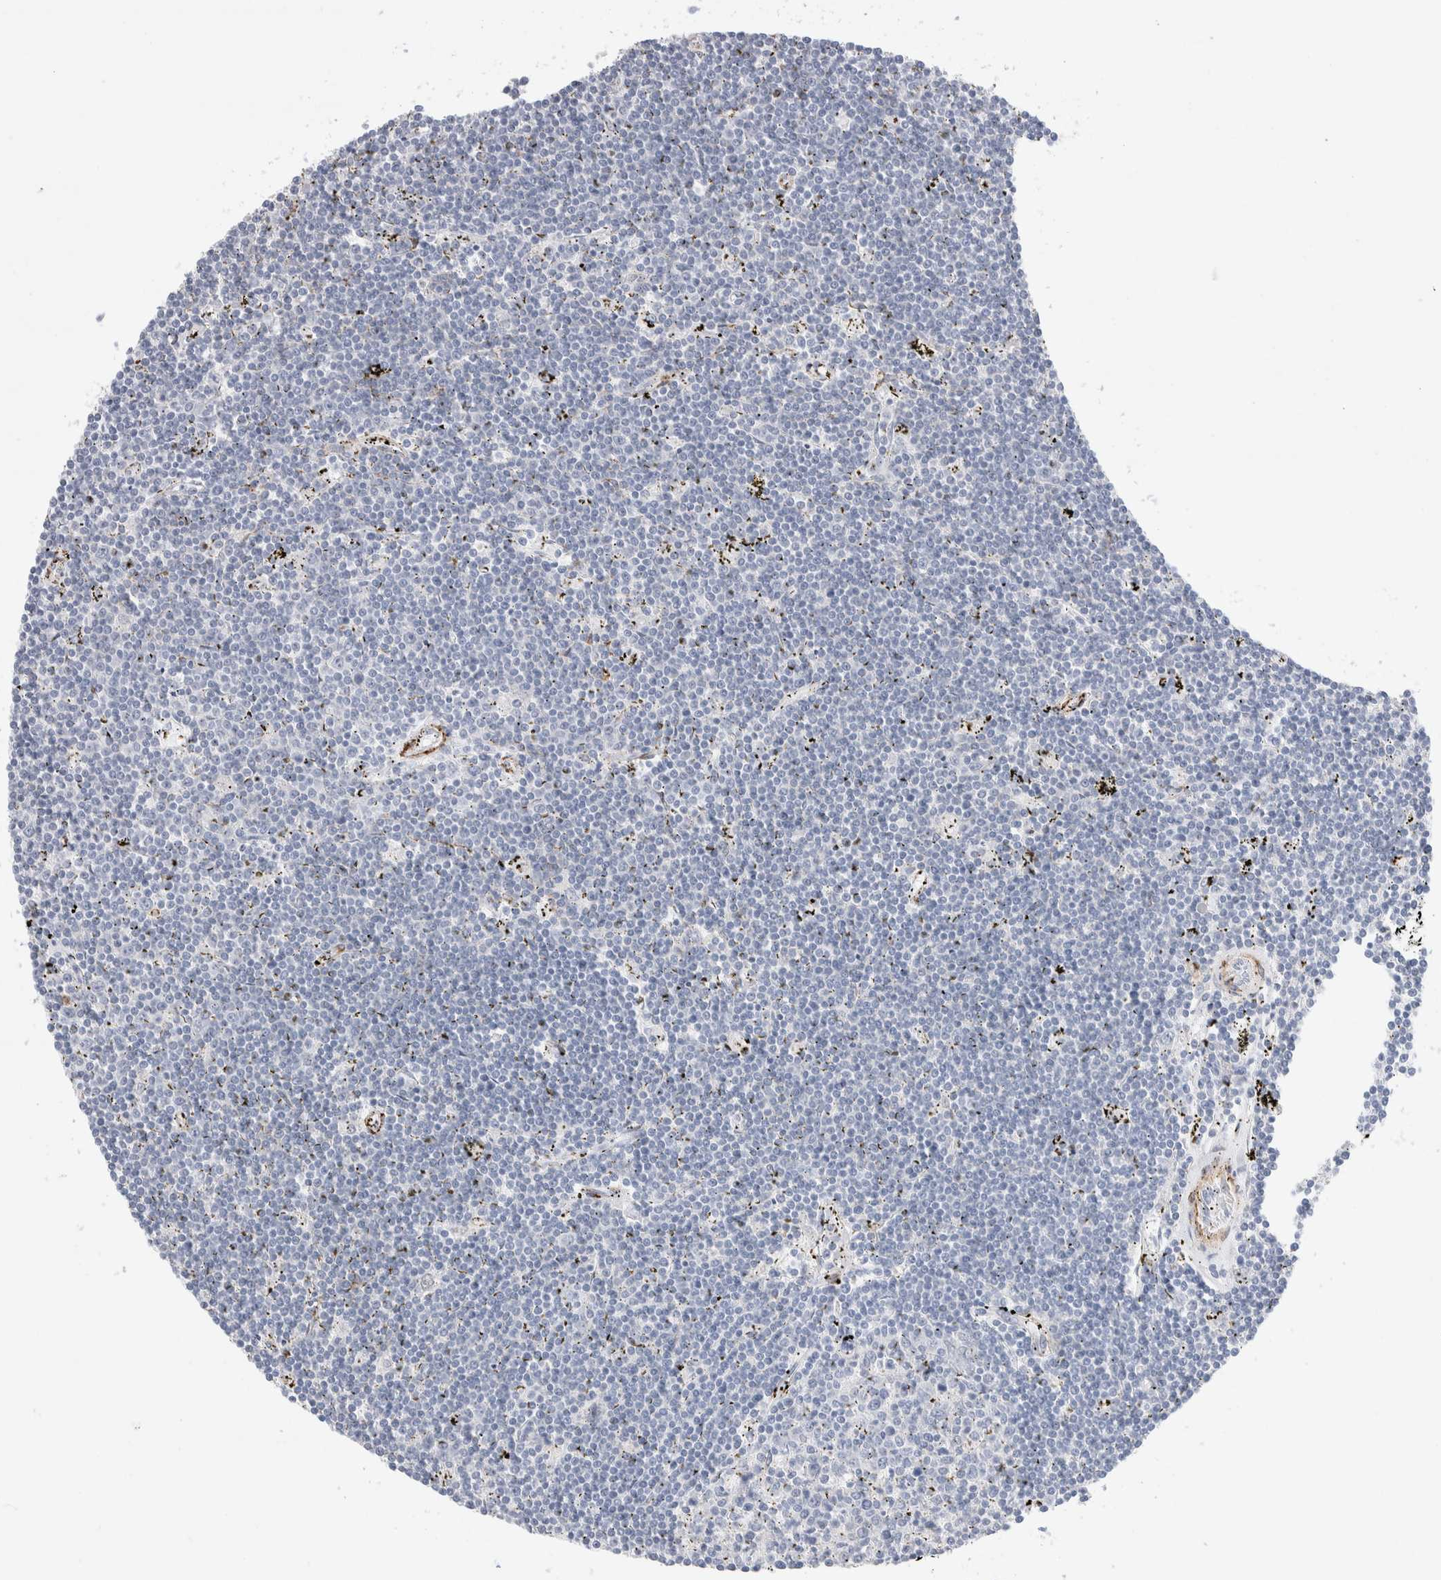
{"staining": {"intensity": "negative", "quantity": "none", "location": "none"}, "tissue": "lymphoma", "cell_type": "Tumor cells", "image_type": "cancer", "snomed": [{"axis": "morphology", "description": "Malignant lymphoma, non-Hodgkin's type, Low grade"}, {"axis": "topography", "description": "Spleen"}], "caption": "Tumor cells are negative for brown protein staining in malignant lymphoma, non-Hodgkin's type (low-grade). (Stains: DAB immunohistochemistry with hematoxylin counter stain, Microscopy: brightfield microscopy at high magnification).", "gene": "SEPTIN4", "patient": {"sex": "male", "age": 76}}